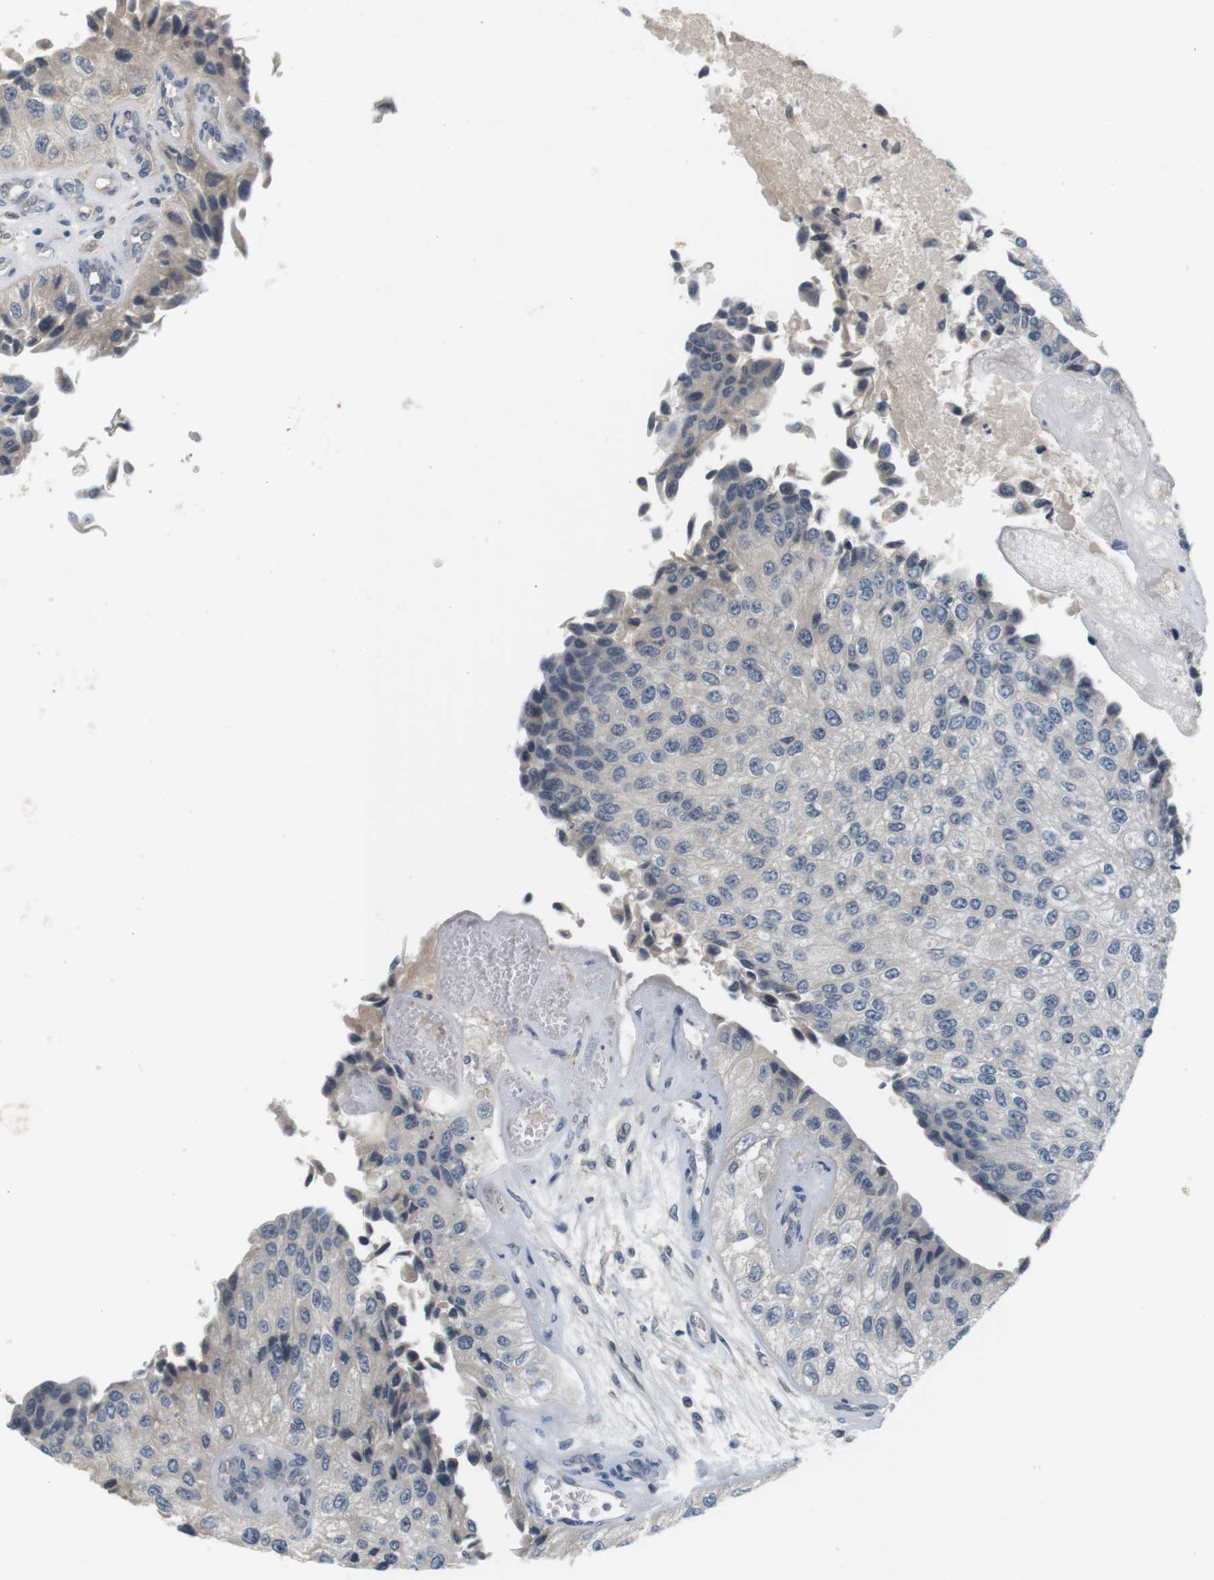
{"staining": {"intensity": "negative", "quantity": "none", "location": "none"}, "tissue": "urothelial cancer", "cell_type": "Tumor cells", "image_type": "cancer", "snomed": [{"axis": "morphology", "description": "Urothelial carcinoma, High grade"}, {"axis": "topography", "description": "Kidney"}, {"axis": "topography", "description": "Urinary bladder"}], "caption": "Tumor cells are negative for brown protein staining in high-grade urothelial carcinoma.", "gene": "WNT7A", "patient": {"sex": "male", "age": 77}}